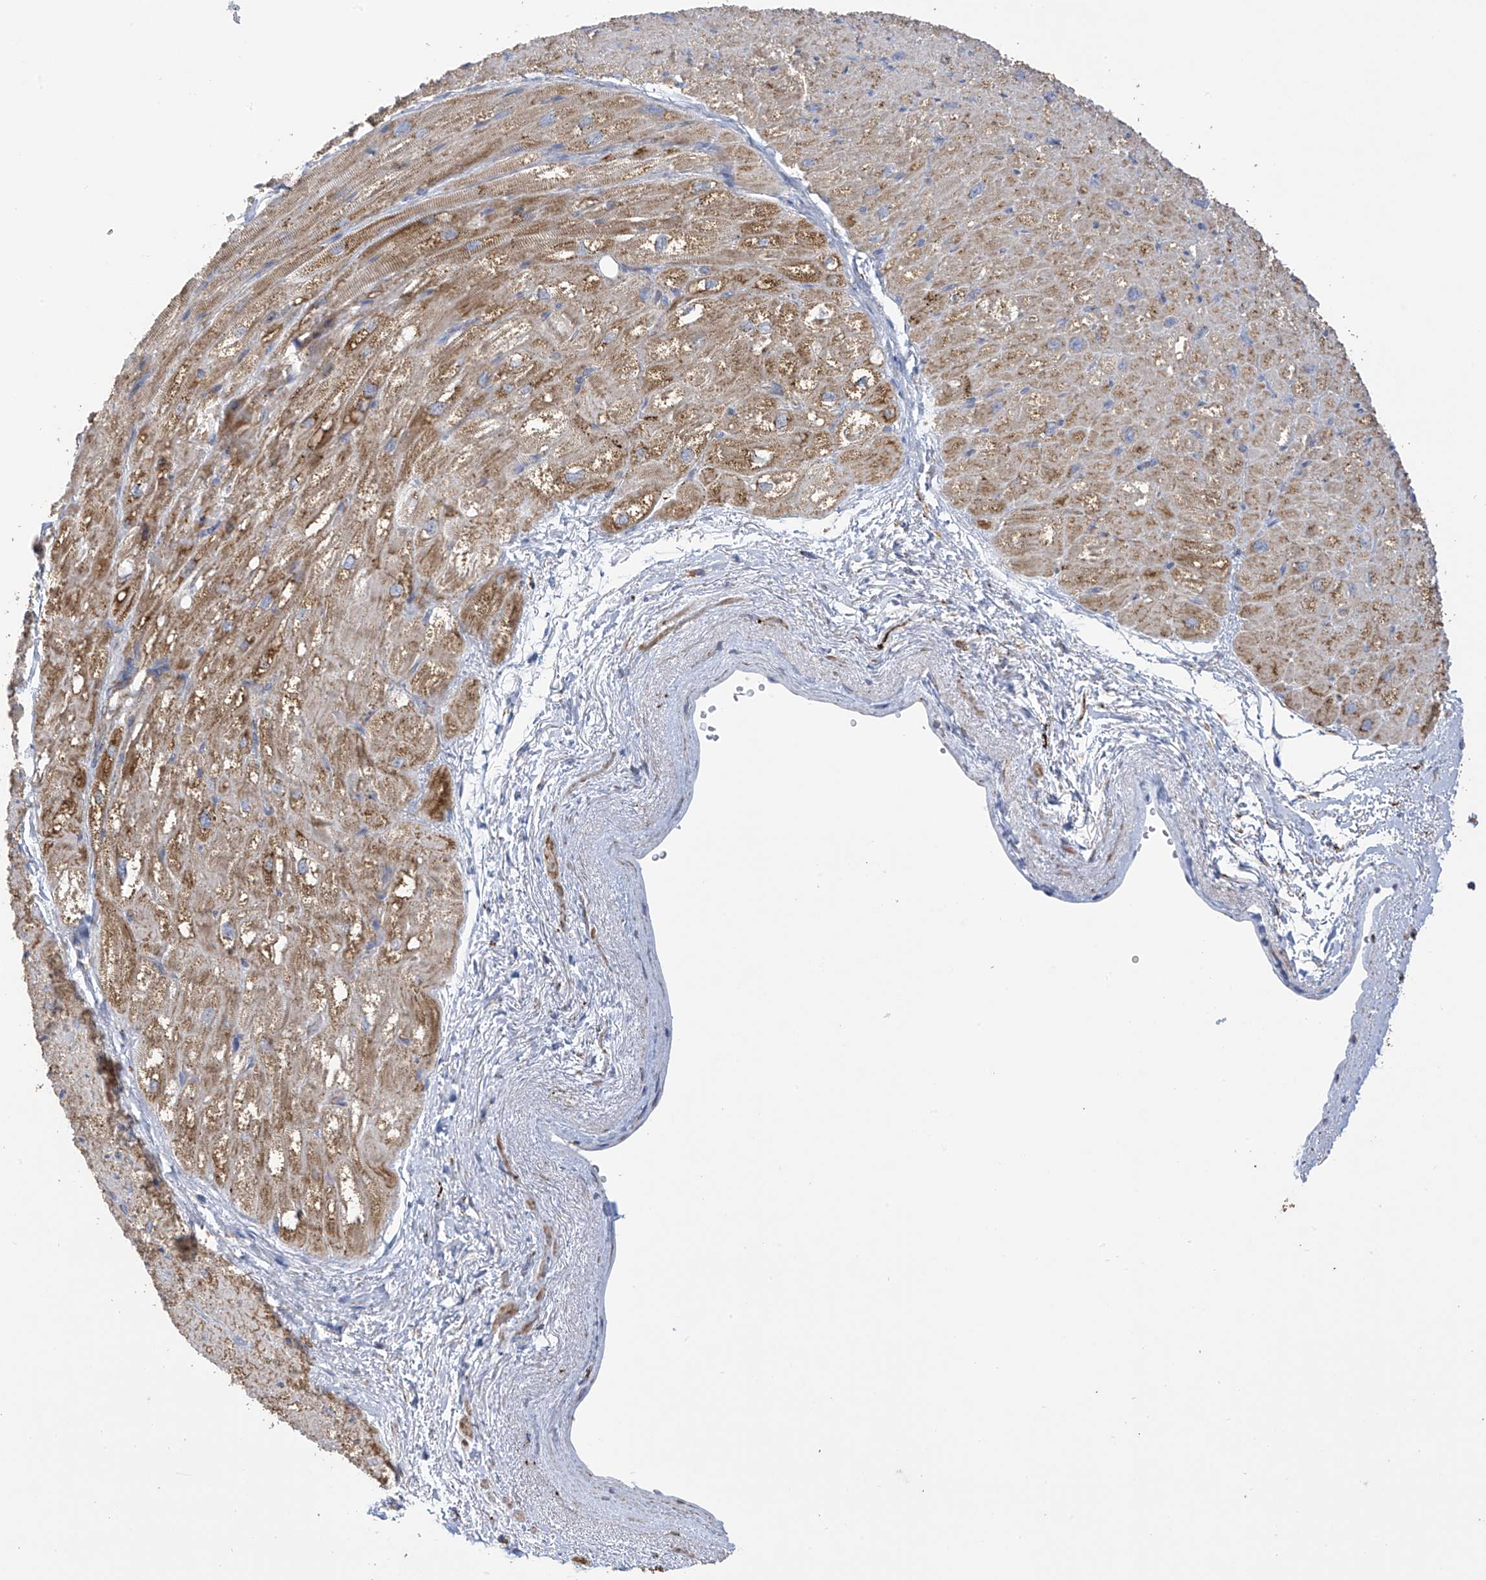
{"staining": {"intensity": "moderate", "quantity": ">75%", "location": "cytoplasmic/membranous"}, "tissue": "heart muscle", "cell_type": "Cardiomyocytes", "image_type": "normal", "snomed": [{"axis": "morphology", "description": "Normal tissue, NOS"}, {"axis": "topography", "description": "Heart"}], "caption": "An image showing moderate cytoplasmic/membranous staining in about >75% of cardiomyocytes in unremarkable heart muscle, as visualized by brown immunohistochemical staining.", "gene": "ITM2B", "patient": {"sex": "male", "age": 50}}